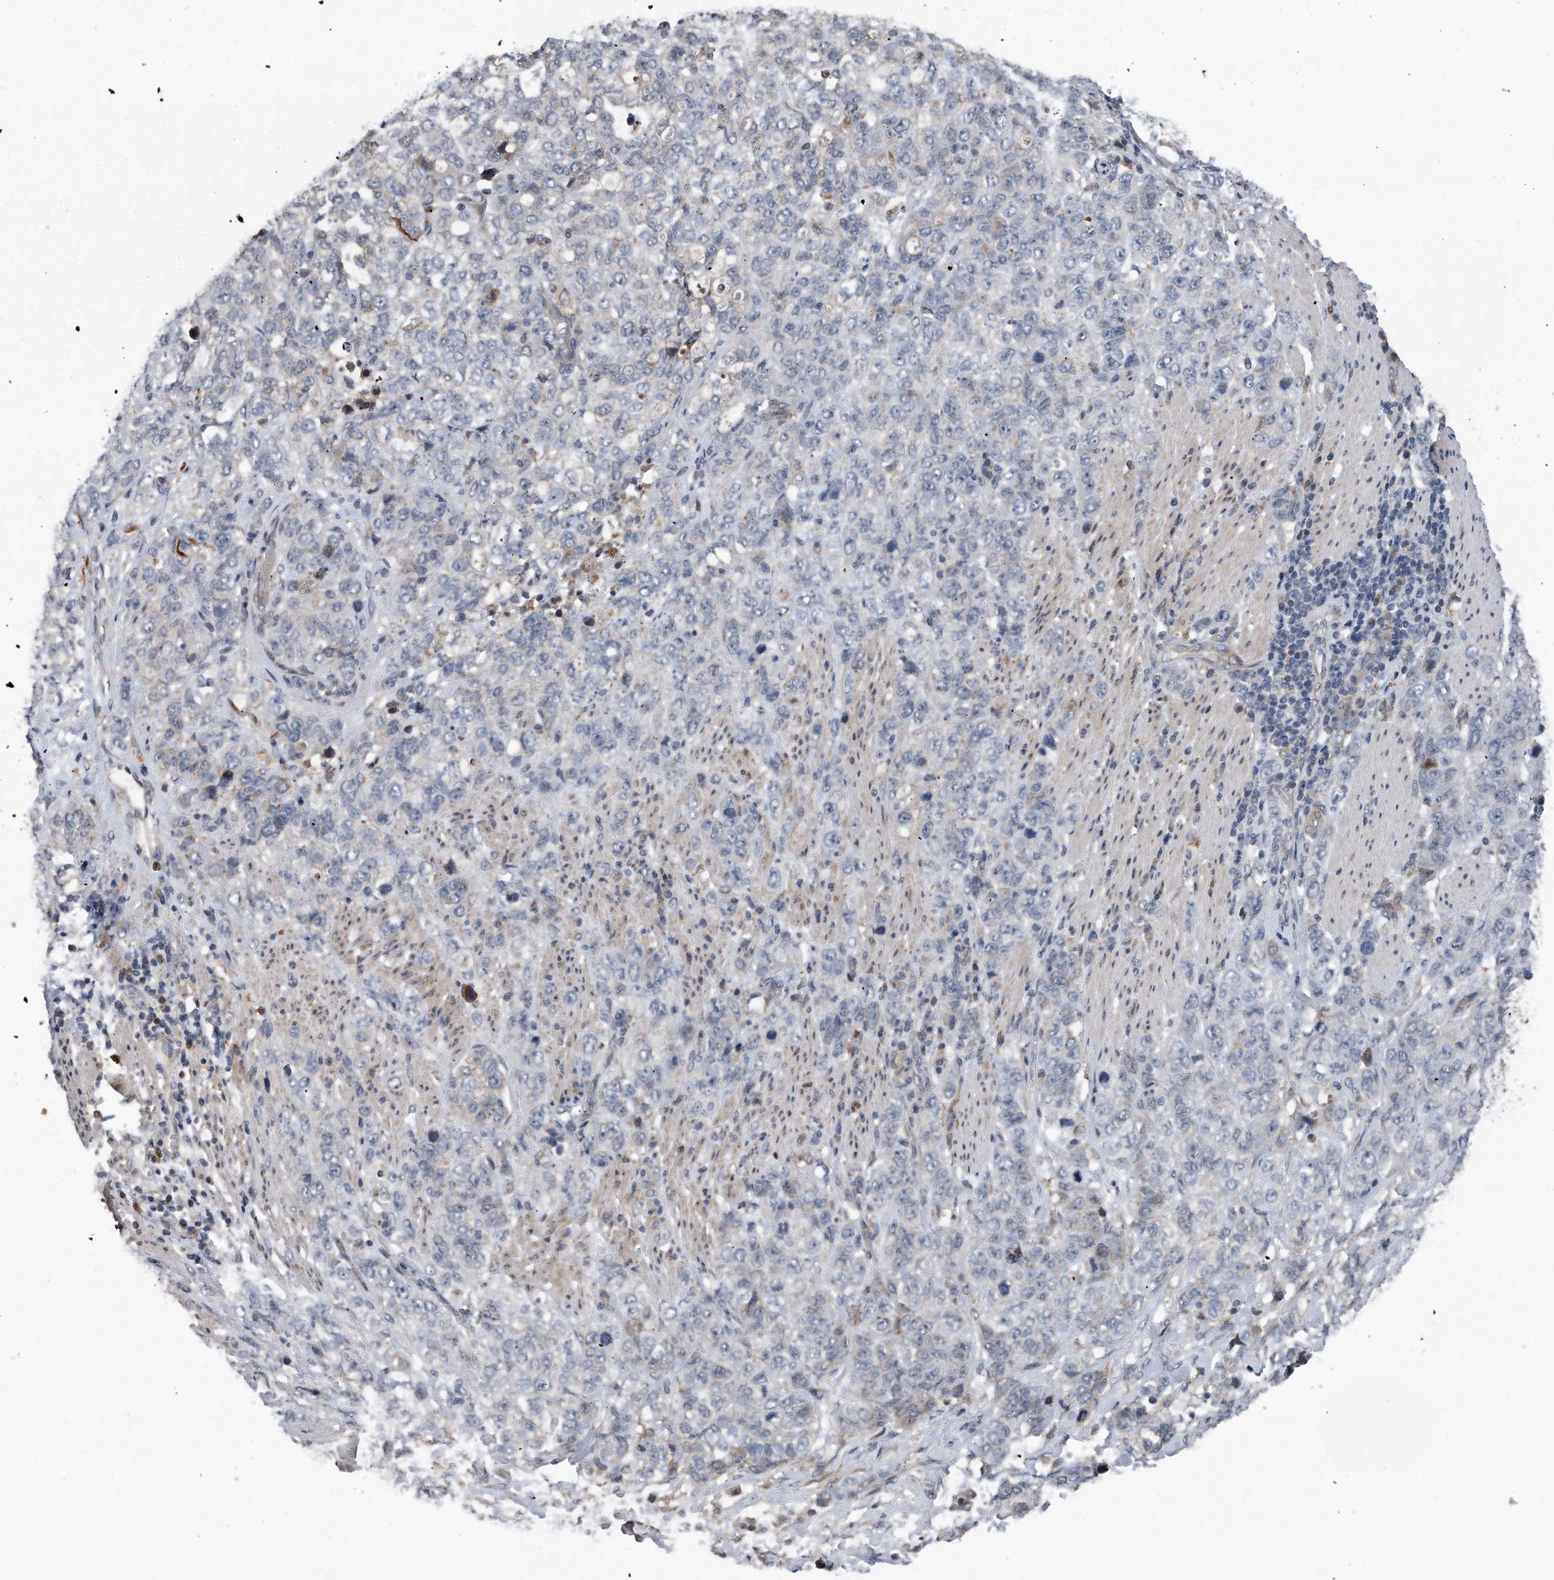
{"staining": {"intensity": "negative", "quantity": "none", "location": "none"}, "tissue": "stomach cancer", "cell_type": "Tumor cells", "image_type": "cancer", "snomed": [{"axis": "morphology", "description": "Adenocarcinoma, NOS"}, {"axis": "topography", "description": "Stomach"}], "caption": "A high-resolution micrograph shows IHC staining of stomach cancer (adenocarcinoma), which demonstrates no significant positivity in tumor cells. (Stains: DAB immunohistochemistry (IHC) with hematoxylin counter stain, Microscopy: brightfield microscopy at high magnification).", "gene": "DST", "patient": {"sex": "male", "age": 48}}